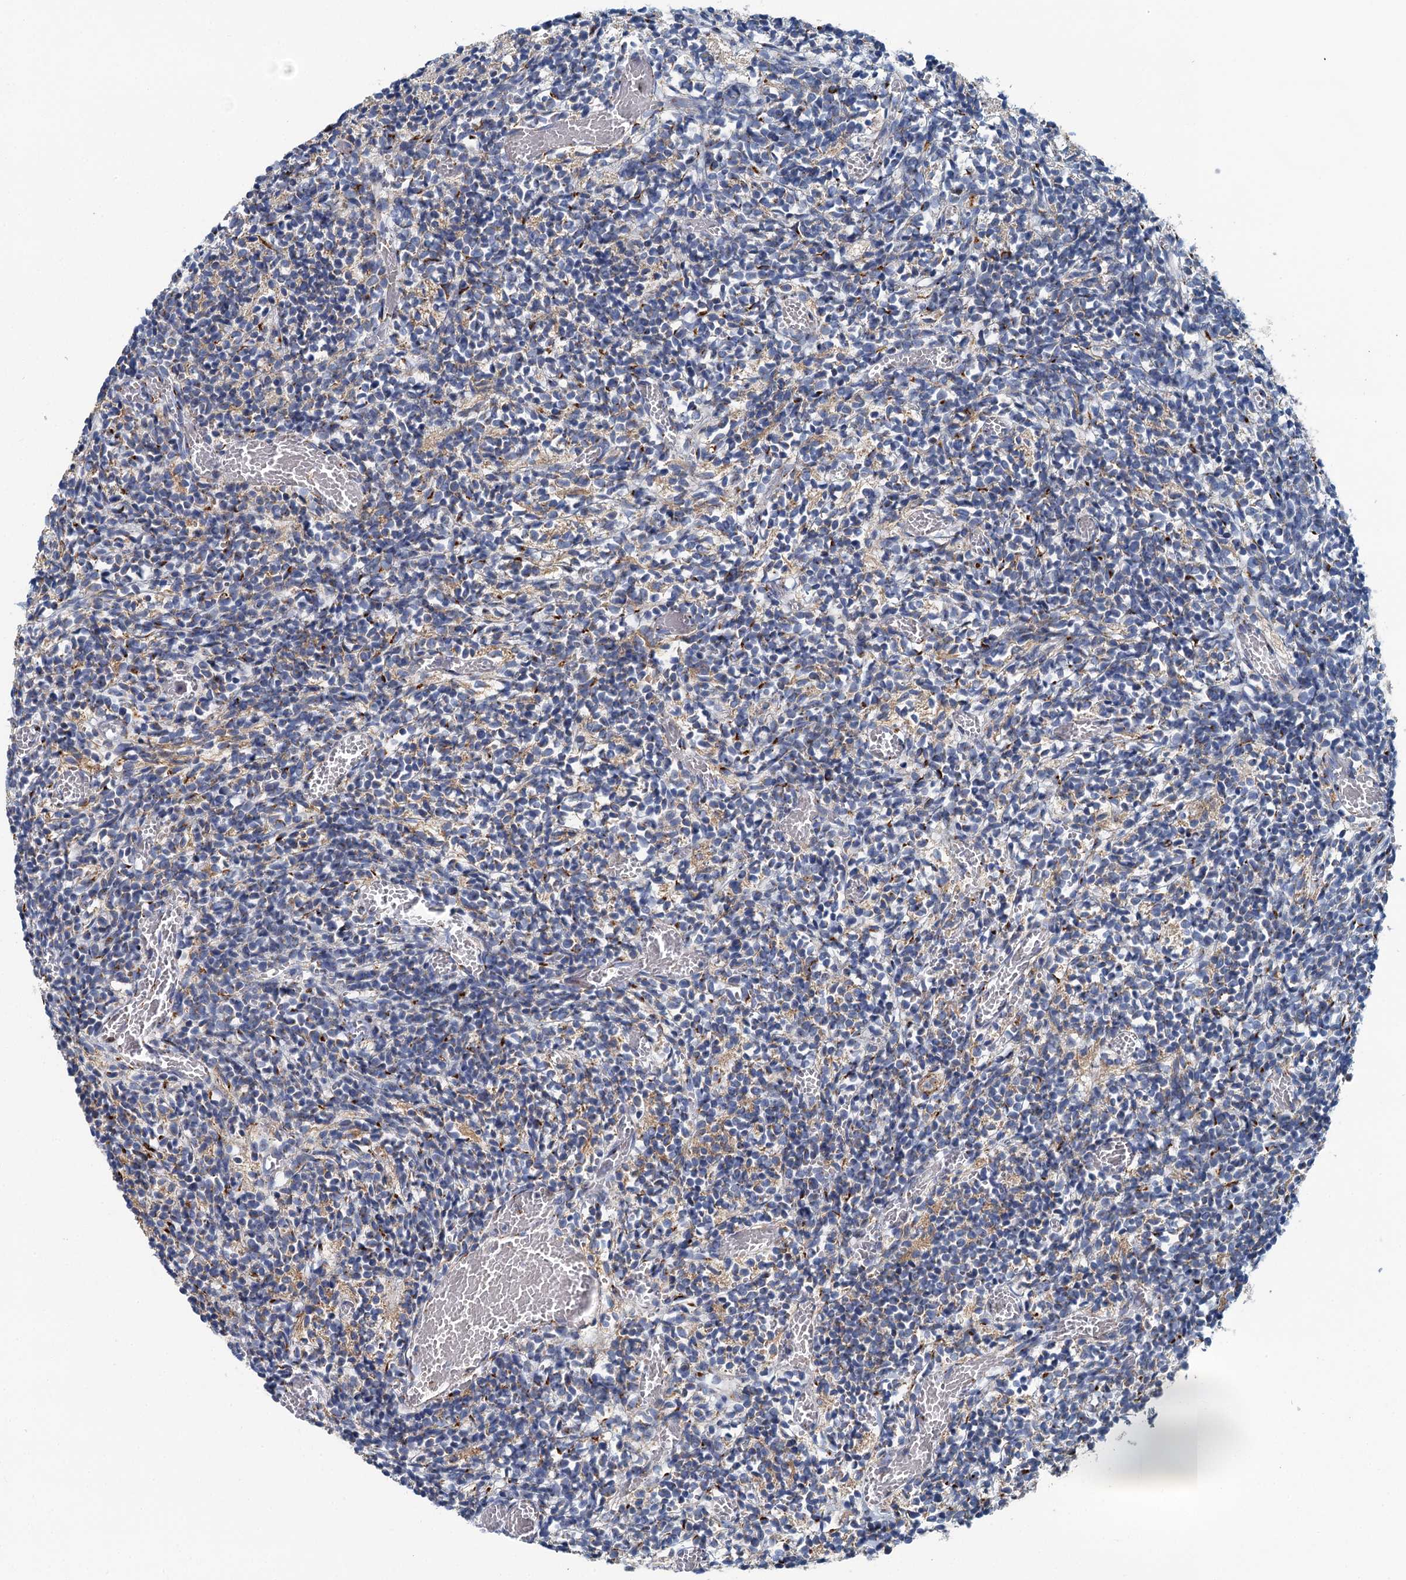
{"staining": {"intensity": "negative", "quantity": "none", "location": "none"}, "tissue": "glioma", "cell_type": "Tumor cells", "image_type": "cancer", "snomed": [{"axis": "morphology", "description": "Glioma, malignant, Low grade"}, {"axis": "topography", "description": "Brain"}], "caption": "Immunohistochemical staining of human malignant low-grade glioma reveals no significant expression in tumor cells. Brightfield microscopy of immunohistochemistry stained with DAB (brown) and hematoxylin (blue), captured at high magnification.", "gene": "BET1L", "patient": {"sex": "female", "age": 1}}